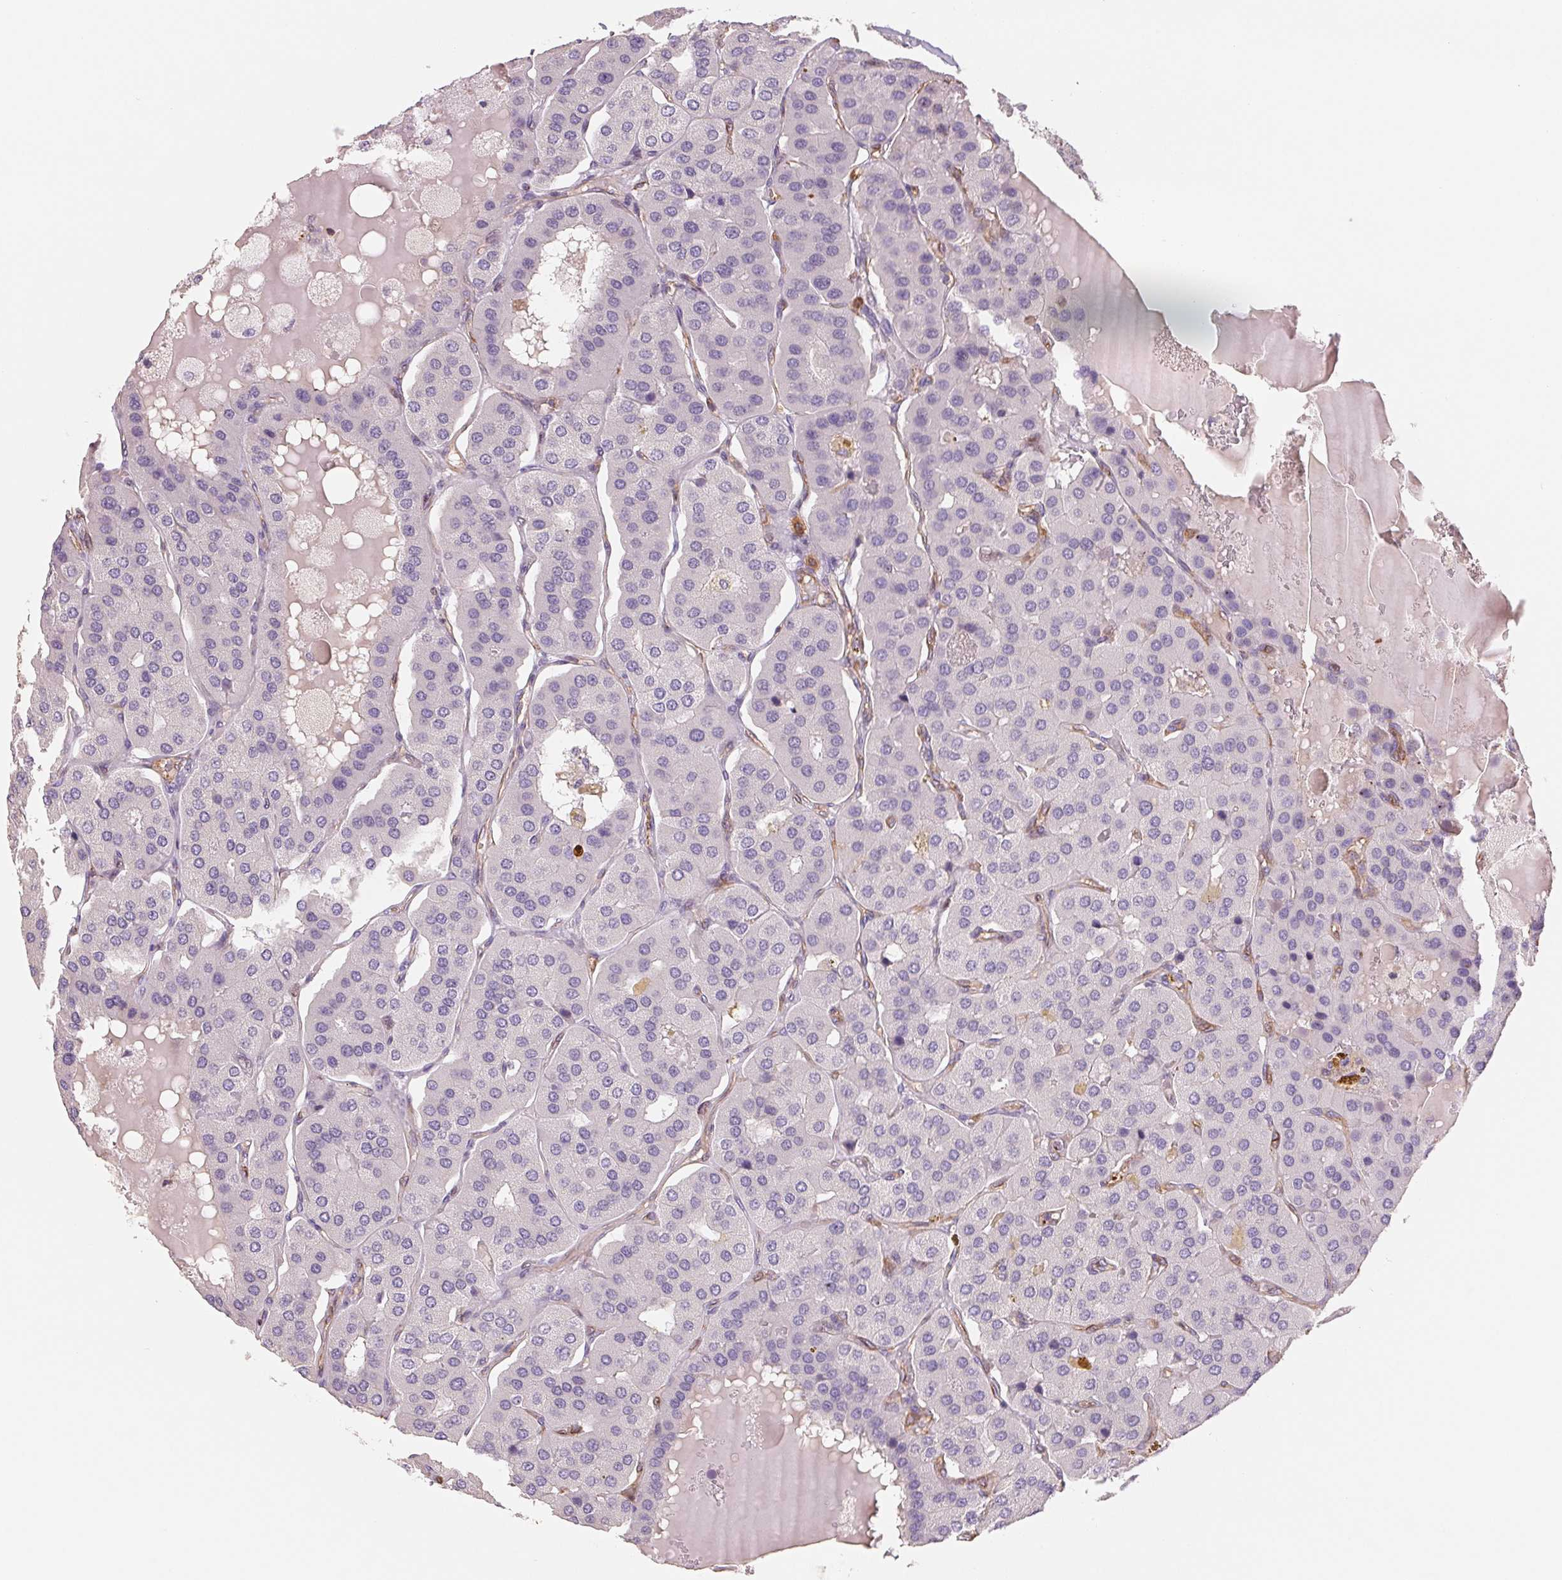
{"staining": {"intensity": "negative", "quantity": "none", "location": "none"}, "tissue": "parathyroid gland", "cell_type": "Glandular cells", "image_type": "normal", "snomed": [{"axis": "morphology", "description": "Normal tissue, NOS"}, {"axis": "morphology", "description": "Adenoma, NOS"}, {"axis": "topography", "description": "Parathyroid gland"}], "caption": "Glandular cells show no significant protein expression in benign parathyroid gland. (Brightfield microscopy of DAB (3,3'-diaminobenzidine) IHC at high magnification).", "gene": "ANKRD13B", "patient": {"sex": "female", "age": 86}}